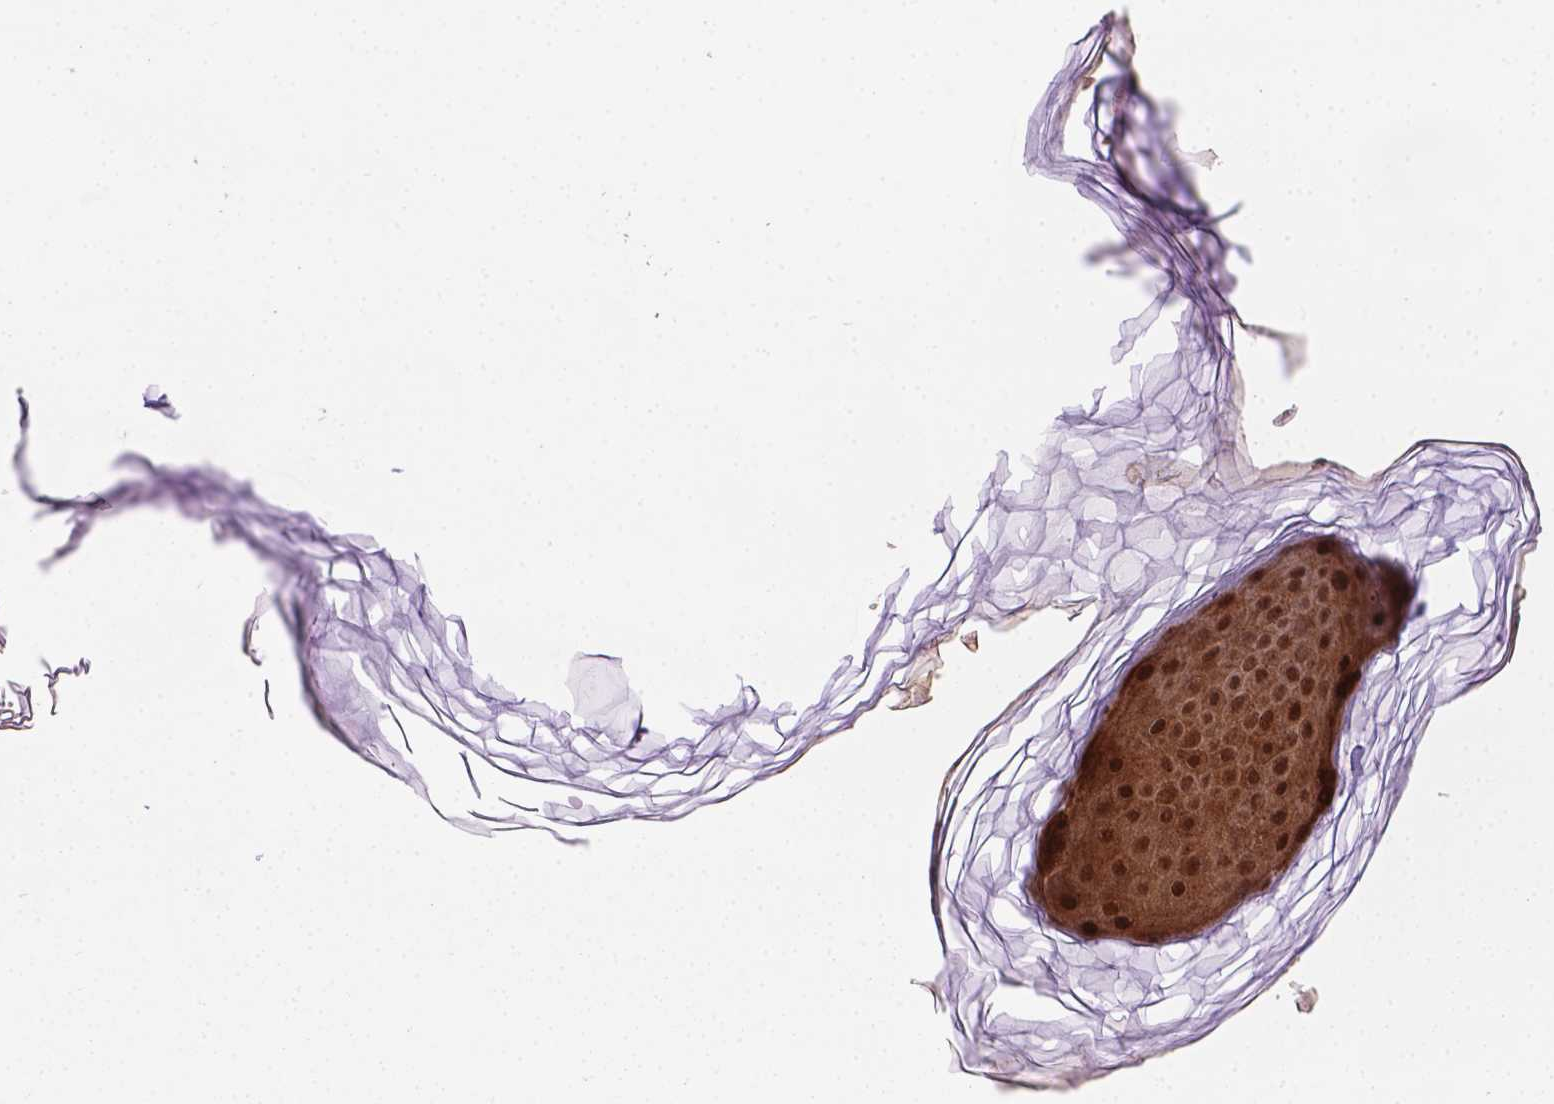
{"staining": {"intensity": "moderate", "quantity": ">75%", "location": "cytoplasmic/membranous,nuclear"}, "tissue": "skin cancer", "cell_type": "Tumor cells", "image_type": "cancer", "snomed": [{"axis": "morphology", "description": "Normal tissue, NOS"}, {"axis": "morphology", "description": "Basal cell carcinoma"}, {"axis": "topography", "description": "Skin"}], "caption": "Tumor cells reveal medium levels of moderate cytoplasmic/membranous and nuclear expression in approximately >75% of cells in skin basal cell carcinoma. The staining was performed using DAB, with brown indicating positive protein expression. Nuclei are stained blue with hematoxylin.", "gene": "PLIN3", "patient": {"sex": "male", "age": 46}}